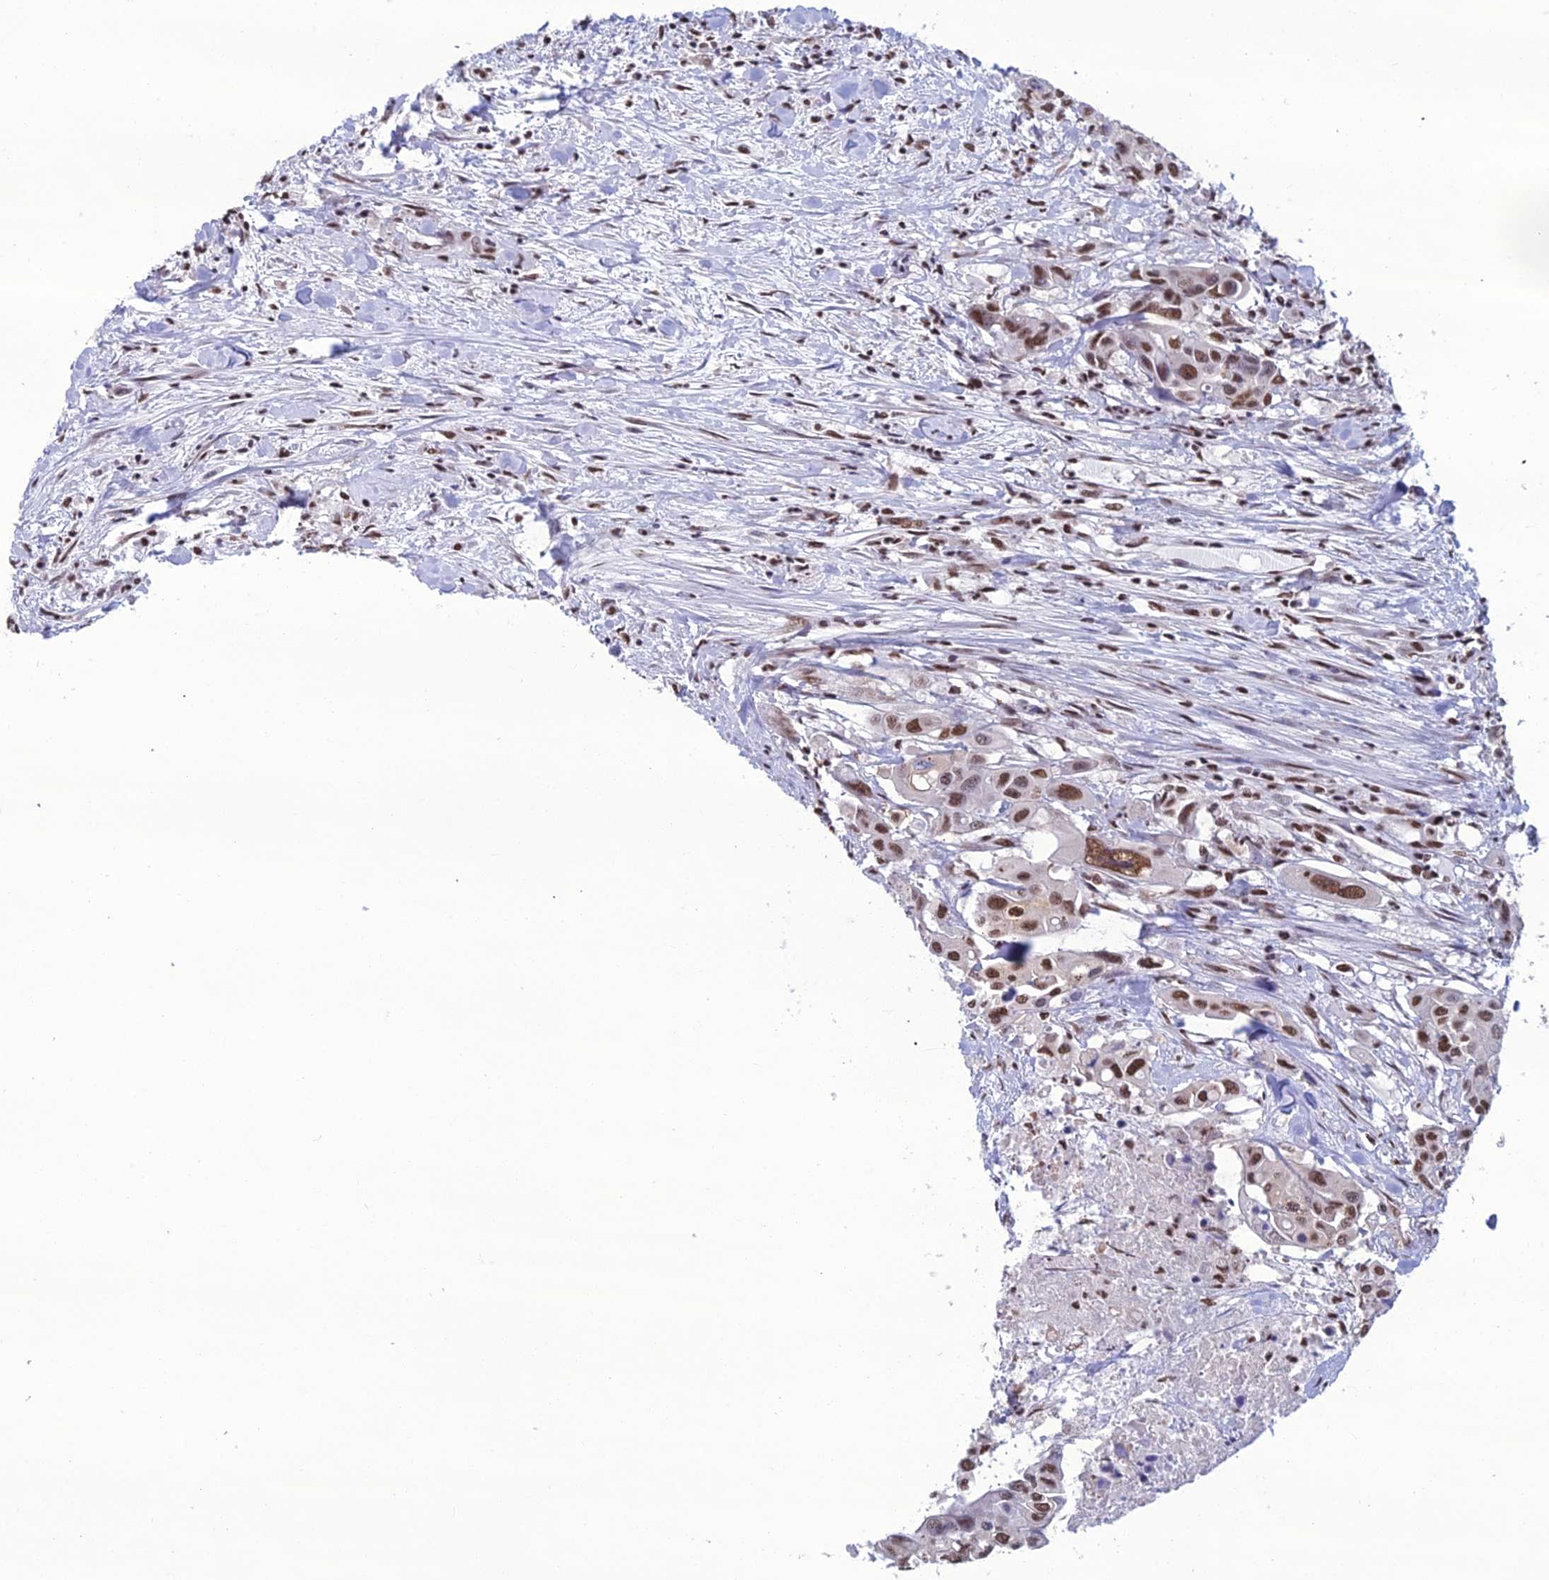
{"staining": {"intensity": "moderate", "quantity": ">75%", "location": "nuclear"}, "tissue": "colorectal cancer", "cell_type": "Tumor cells", "image_type": "cancer", "snomed": [{"axis": "morphology", "description": "Adenocarcinoma, NOS"}, {"axis": "topography", "description": "Colon"}], "caption": "Moderate nuclear protein expression is present in about >75% of tumor cells in colorectal adenocarcinoma.", "gene": "PRAMEF12", "patient": {"sex": "male", "age": 77}}